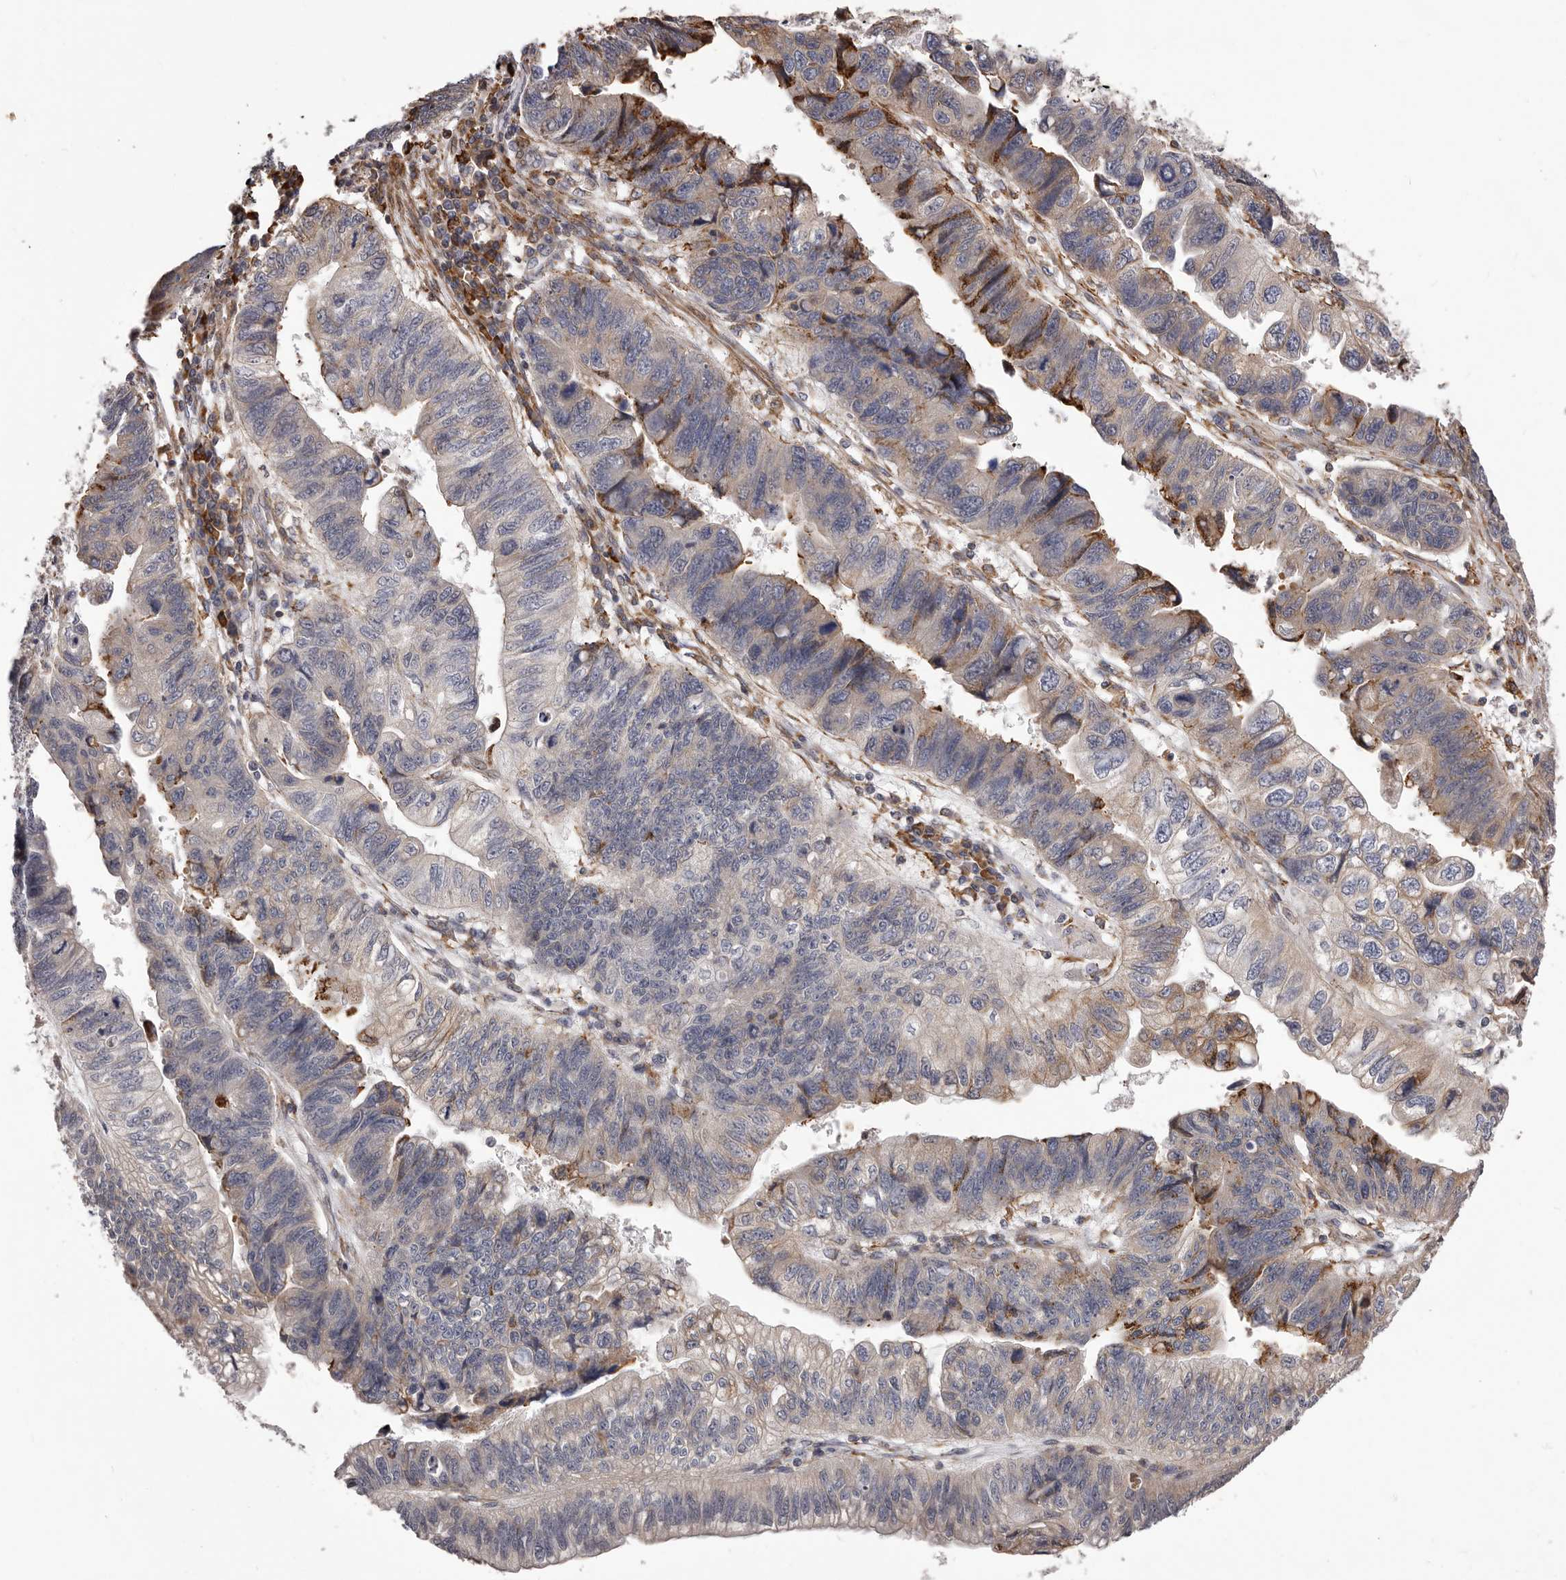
{"staining": {"intensity": "moderate", "quantity": "25%-75%", "location": "cytoplasmic/membranous"}, "tissue": "stomach cancer", "cell_type": "Tumor cells", "image_type": "cancer", "snomed": [{"axis": "morphology", "description": "Adenocarcinoma, NOS"}, {"axis": "topography", "description": "Stomach"}], "caption": "IHC photomicrograph of neoplastic tissue: human adenocarcinoma (stomach) stained using immunohistochemistry (IHC) shows medium levels of moderate protein expression localized specifically in the cytoplasmic/membranous of tumor cells, appearing as a cytoplasmic/membranous brown color.", "gene": "ALPK1", "patient": {"sex": "male", "age": 59}}